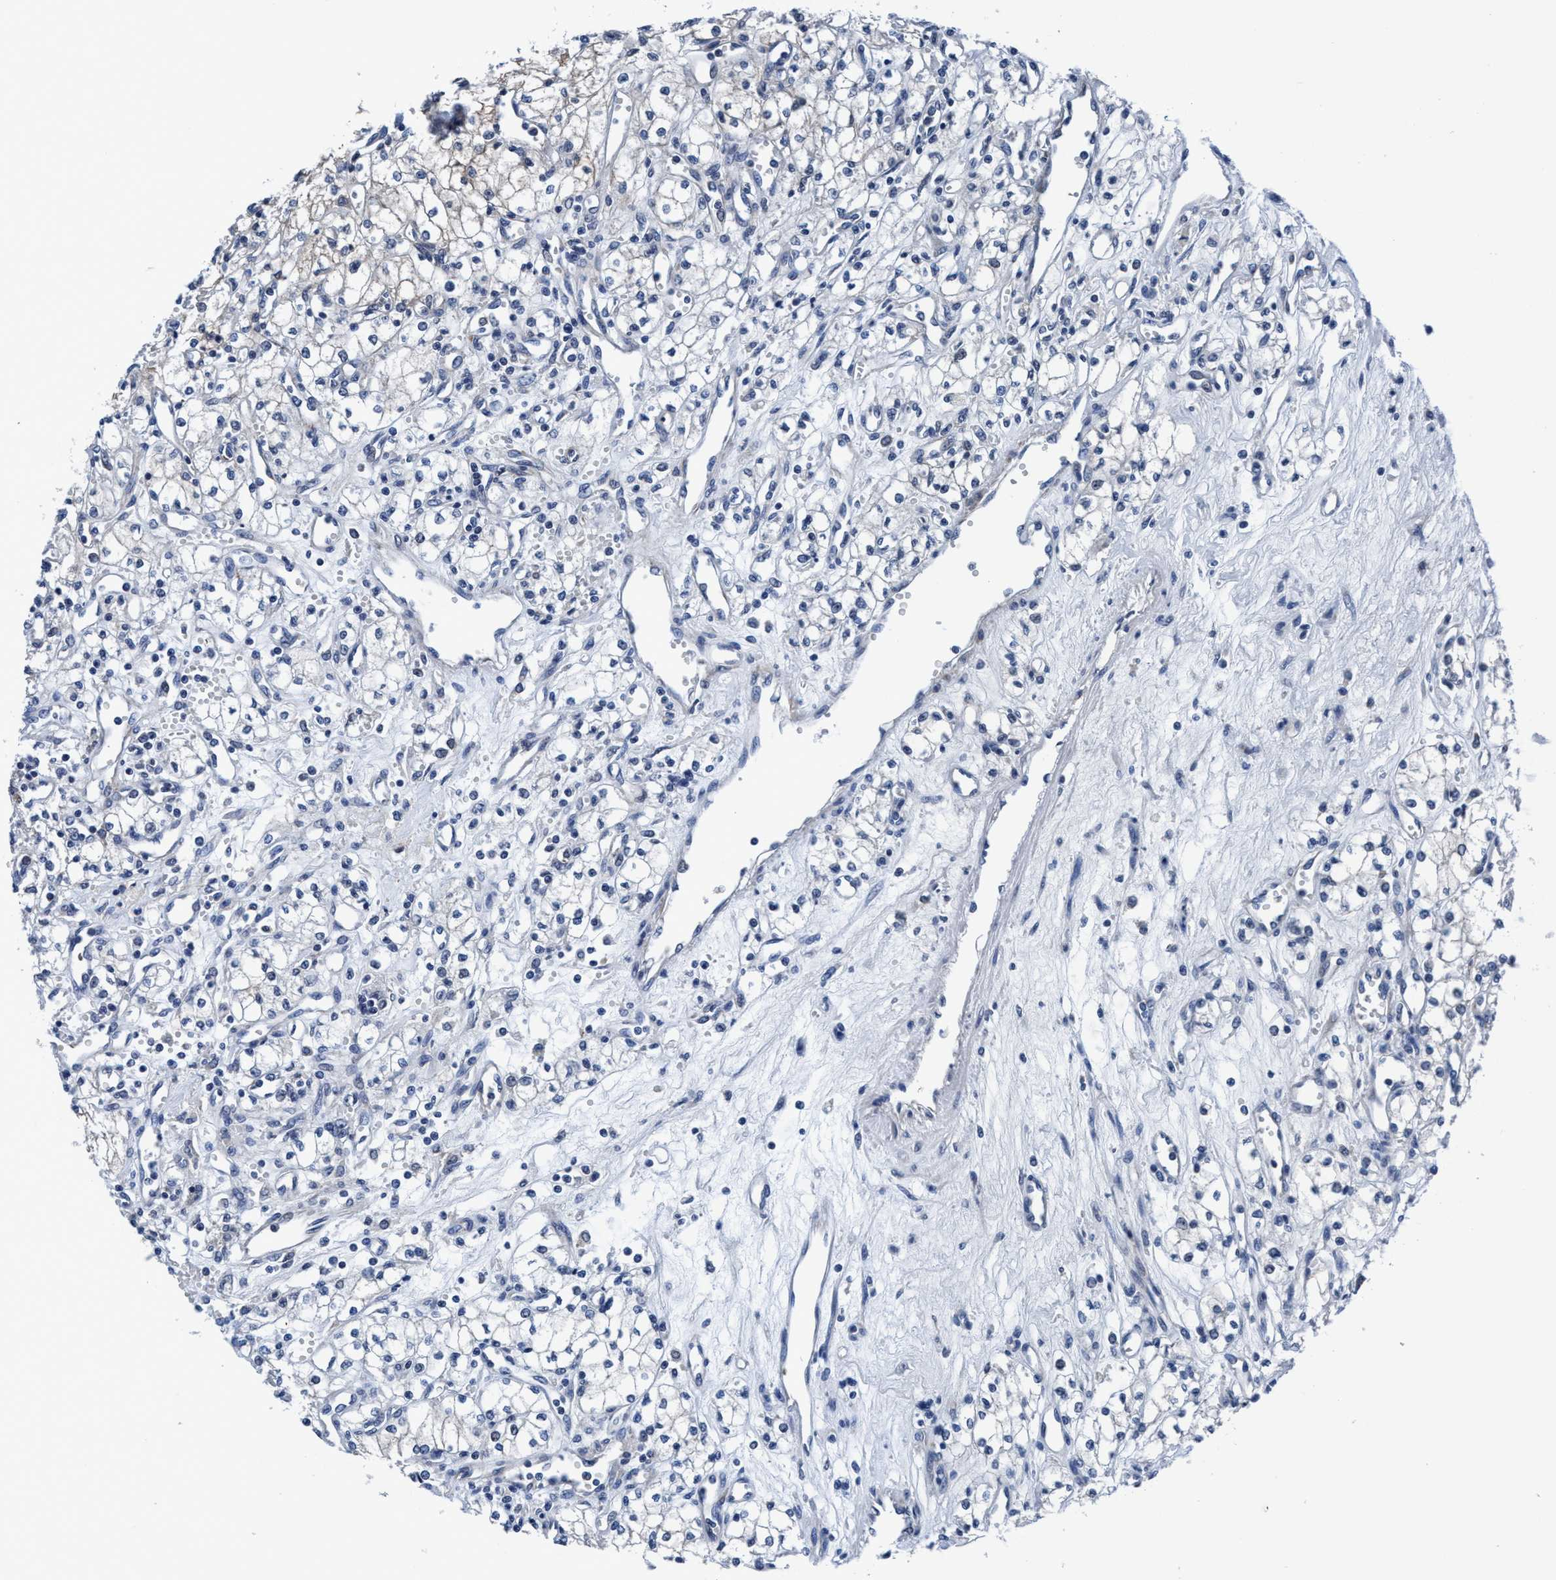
{"staining": {"intensity": "negative", "quantity": "none", "location": "none"}, "tissue": "renal cancer", "cell_type": "Tumor cells", "image_type": "cancer", "snomed": [{"axis": "morphology", "description": "Adenocarcinoma, NOS"}, {"axis": "topography", "description": "Kidney"}], "caption": "A micrograph of human renal cancer is negative for staining in tumor cells.", "gene": "TMEM94", "patient": {"sex": "male", "age": 59}}